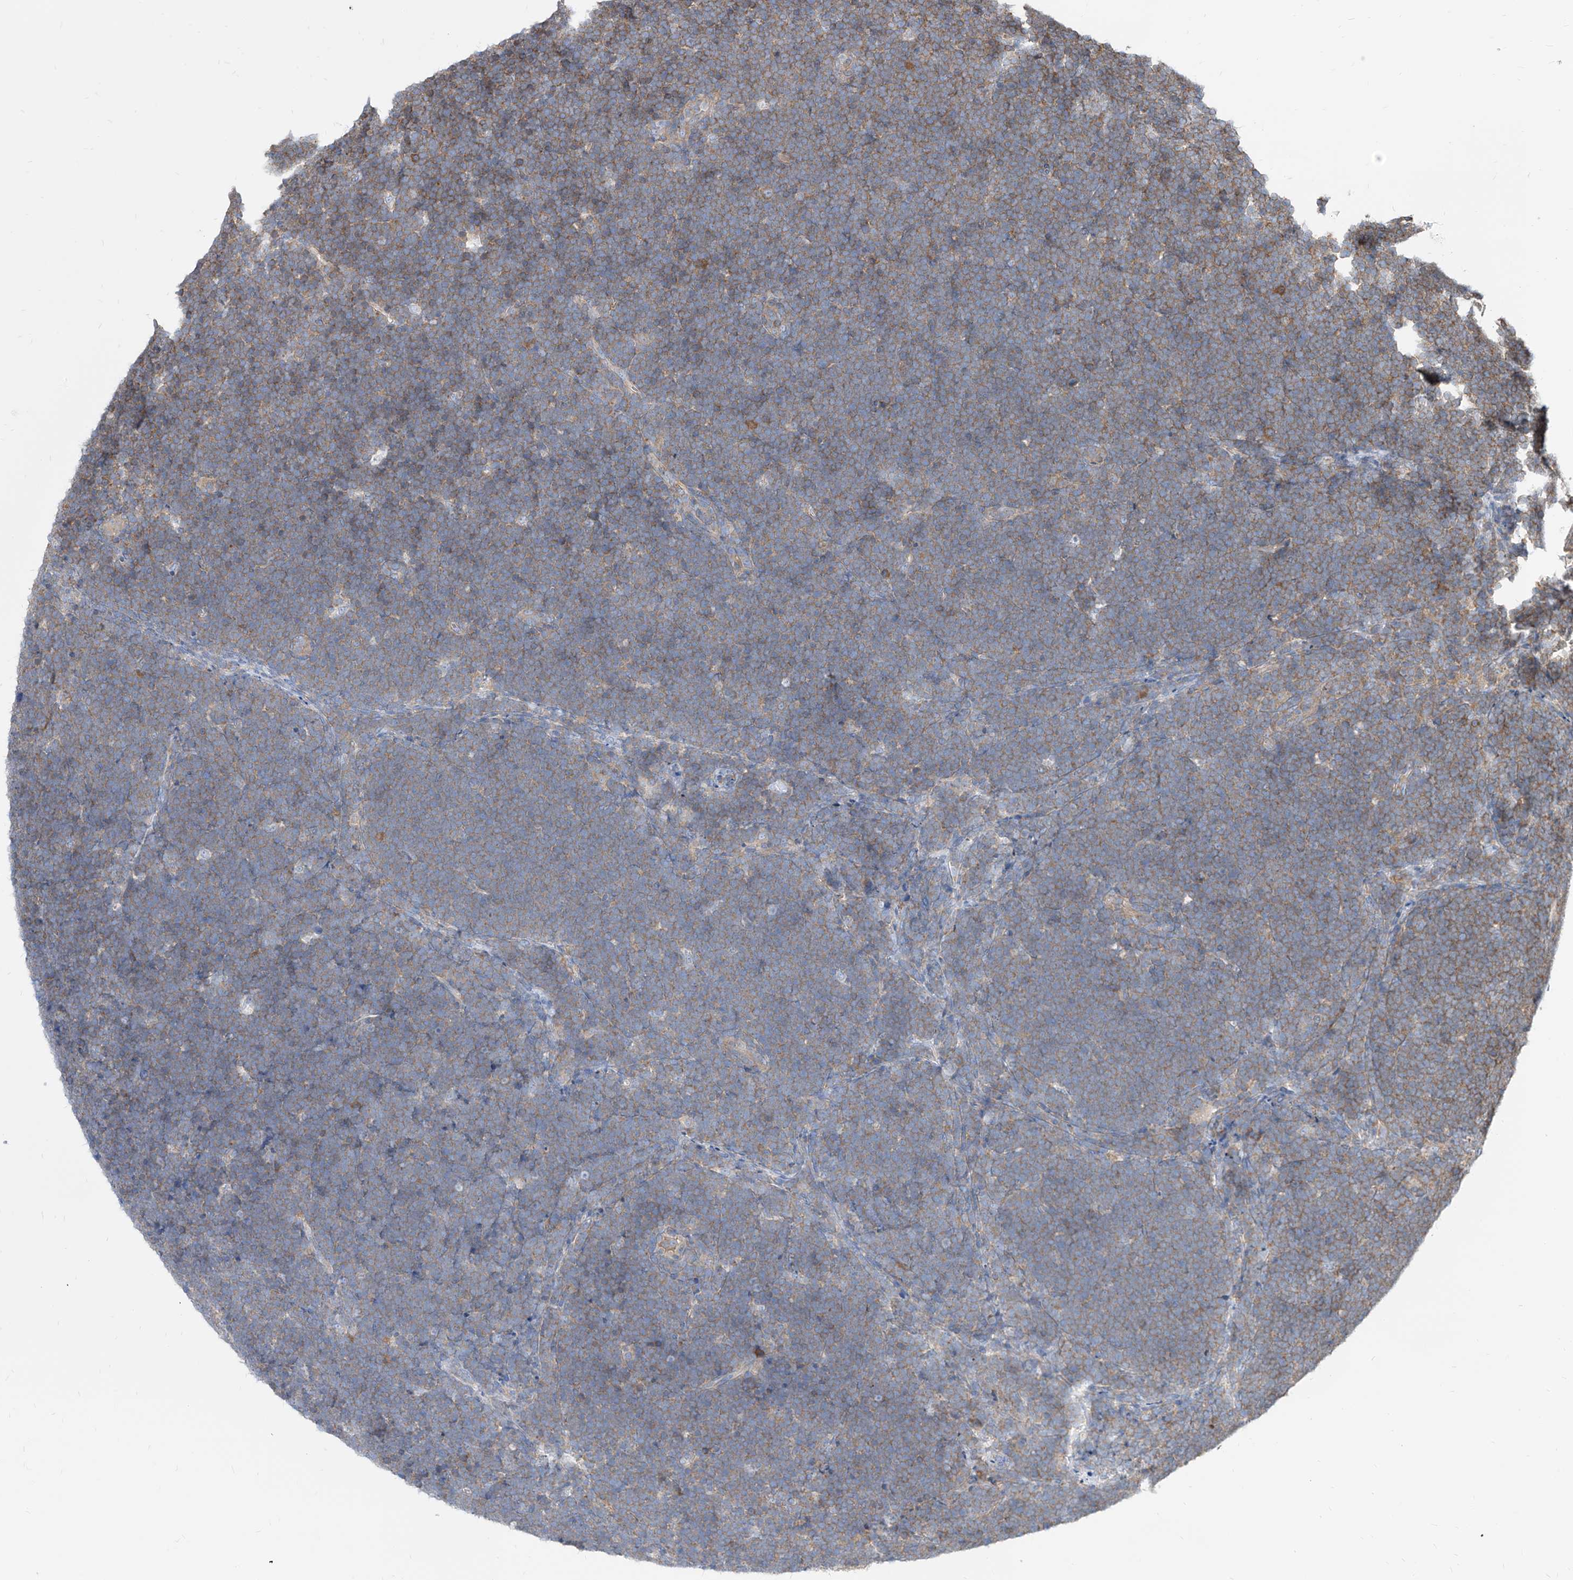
{"staining": {"intensity": "moderate", "quantity": "25%-75%", "location": "cytoplasmic/membranous"}, "tissue": "lymphoma", "cell_type": "Tumor cells", "image_type": "cancer", "snomed": [{"axis": "morphology", "description": "Malignant lymphoma, non-Hodgkin's type, High grade"}, {"axis": "topography", "description": "Lymph node"}], "caption": "This image shows immunohistochemistry (IHC) staining of human malignant lymphoma, non-Hodgkin's type (high-grade), with medium moderate cytoplasmic/membranous positivity in about 25%-75% of tumor cells.", "gene": "FAM83B", "patient": {"sex": "male", "age": 13}}